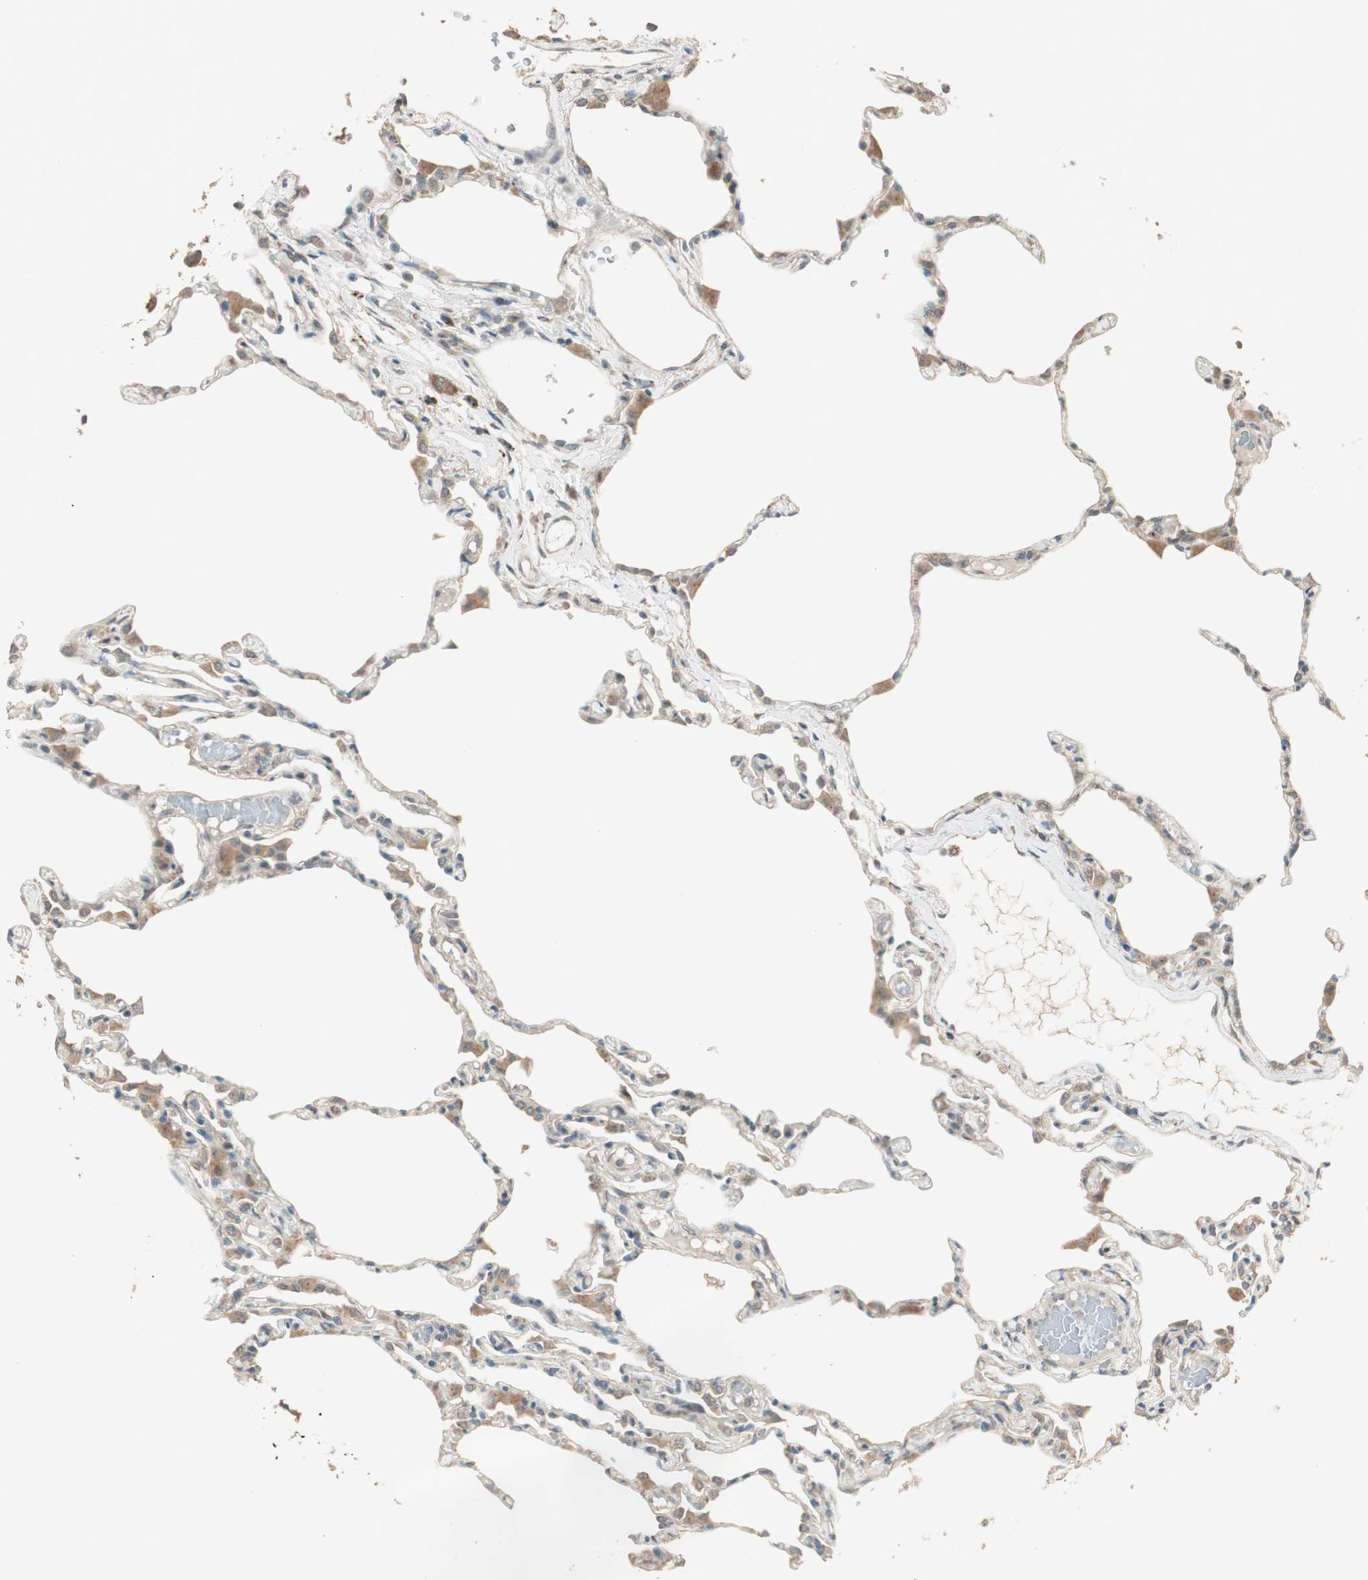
{"staining": {"intensity": "moderate", "quantity": ">75%", "location": "cytoplasmic/membranous"}, "tissue": "lung", "cell_type": "Alveolar cells", "image_type": "normal", "snomed": [{"axis": "morphology", "description": "Normal tissue, NOS"}, {"axis": "topography", "description": "Lung"}], "caption": "An IHC photomicrograph of unremarkable tissue is shown. Protein staining in brown highlights moderate cytoplasmic/membranous positivity in lung within alveolar cells. The protein is shown in brown color, while the nuclei are stained blue.", "gene": "RARRES1", "patient": {"sex": "female", "age": 49}}